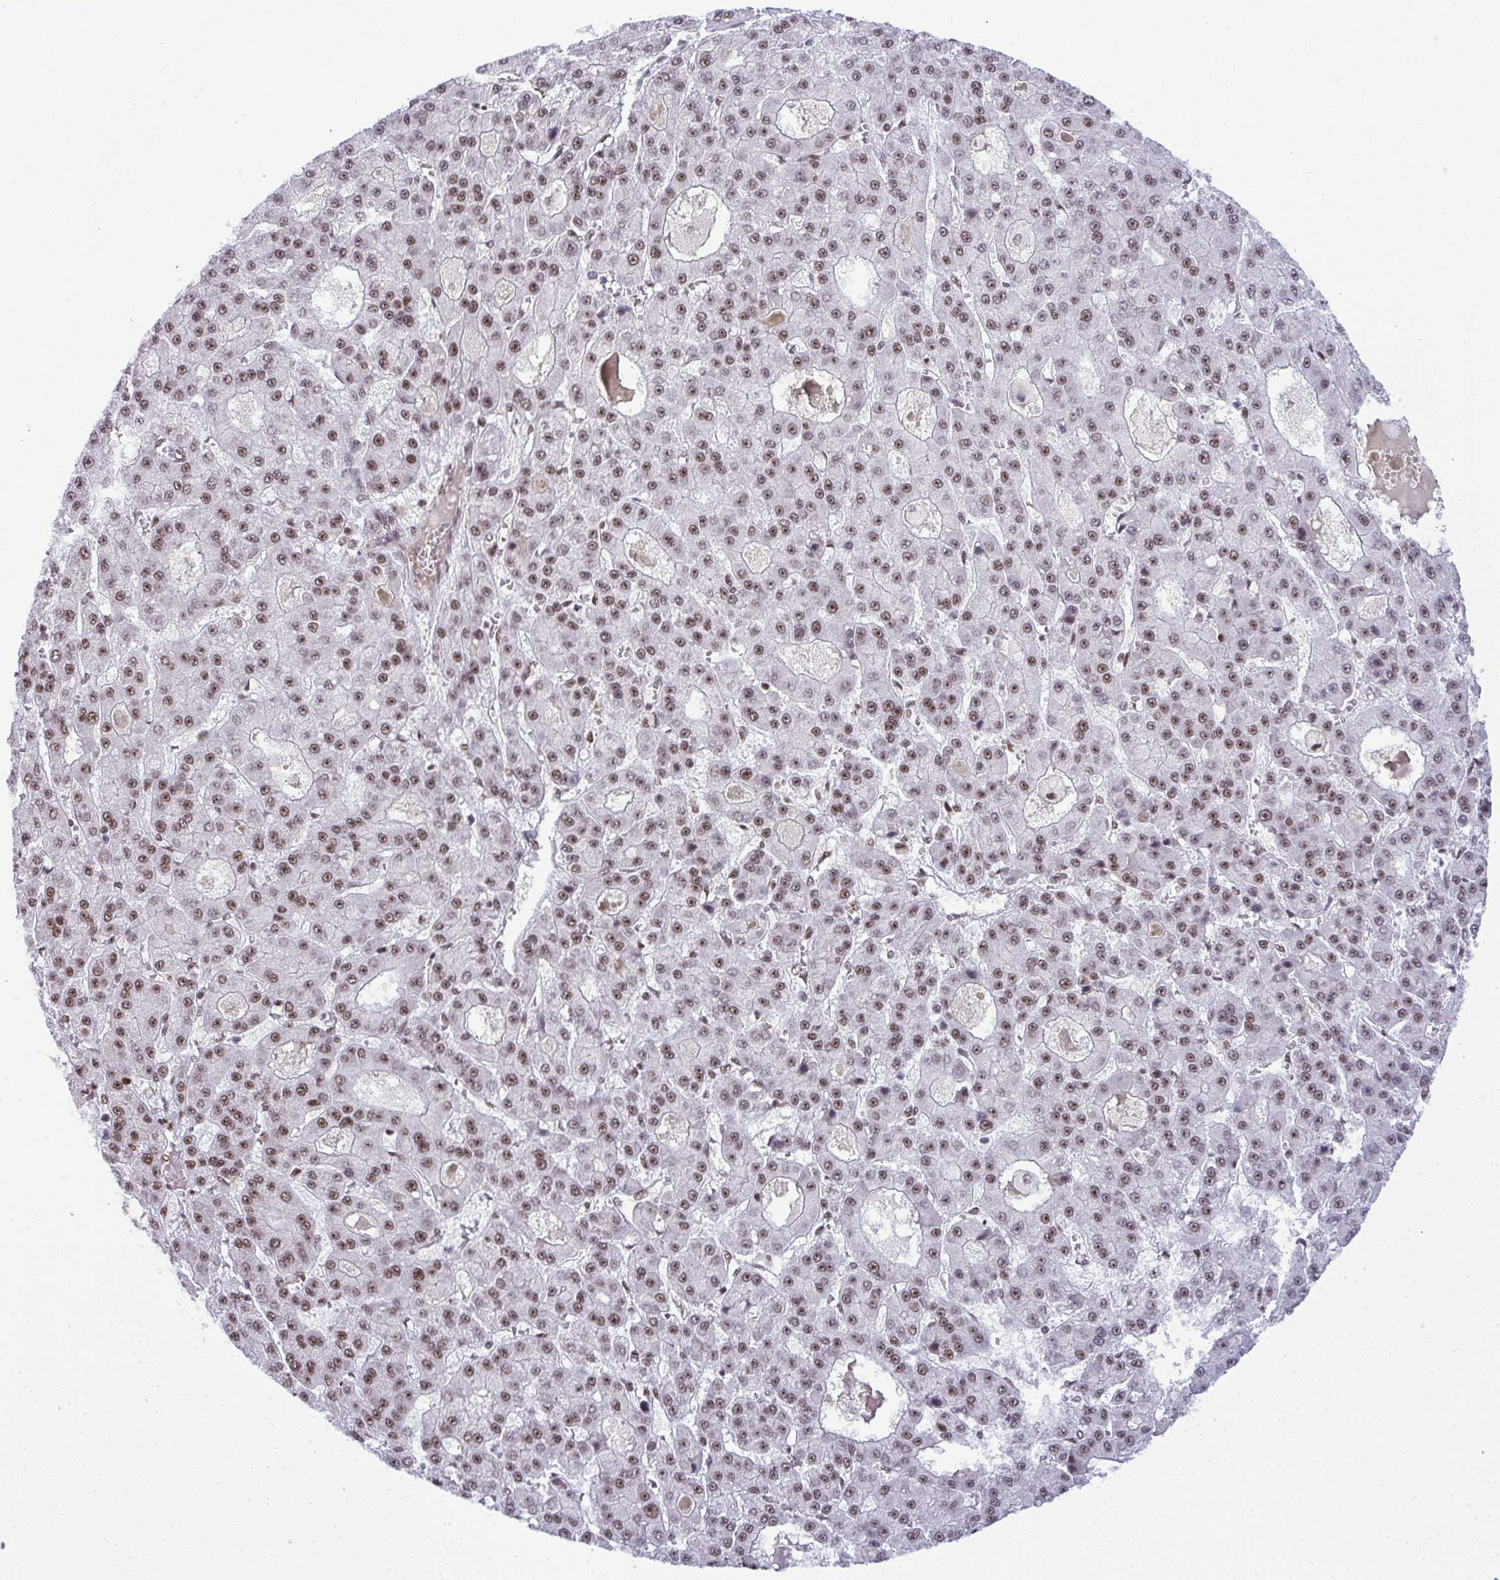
{"staining": {"intensity": "moderate", "quantity": ">75%", "location": "nuclear"}, "tissue": "liver cancer", "cell_type": "Tumor cells", "image_type": "cancer", "snomed": [{"axis": "morphology", "description": "Carcinoma, Hepatocellular, NOS"}, {"axis": "topography", "description": "Liver"}], "caption": "Tumor cells reveal moderate nuclear staining in approximately >75% of cells in hepatocellular carcinoma (liver).", "gene": "PRPF19", "patient": {"sex": "male", "age": 70}}